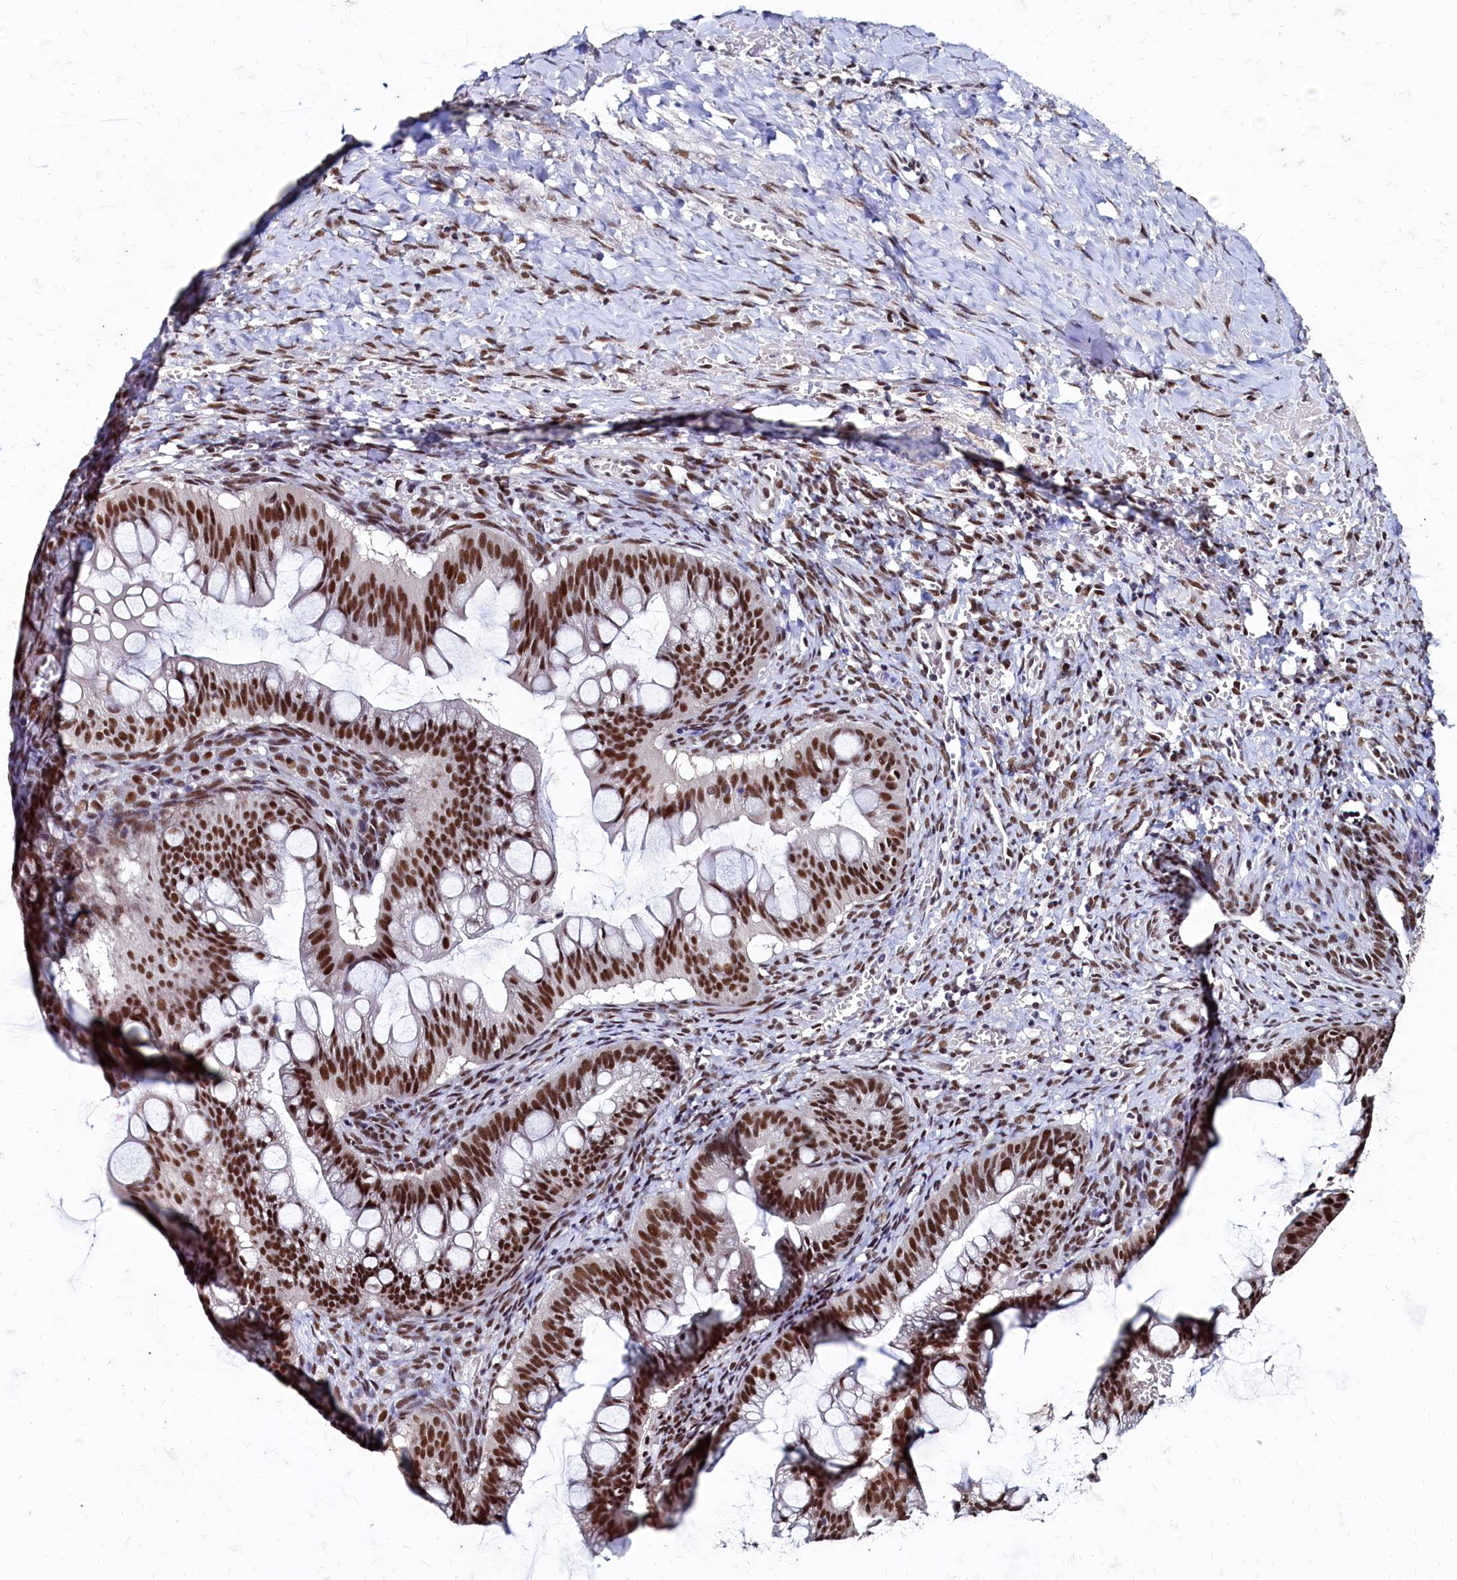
{"staining": {"intensity": "strong", "quantity": ">75%", "location": "nuclear"}, "tissue": "ovarian cancer", "cell_type": "Tumor cells", "image_type": "cancer", "snomed": [{"axis": "morphology", "description": "Cystadenocarcinoma, mucinous, NOS"}, {"axis": "topography", "description": "Ovary"}], "caption": "This histopathology image displays ovarian cancer stained with immunohistochemistry to label a protein in brown. The nuclear of tumor cells show strong positivity for the protein. Nuclei are counter-stained blue.", "gene": "CPSF7", "patient": {"sex": "female", "age": 73}}